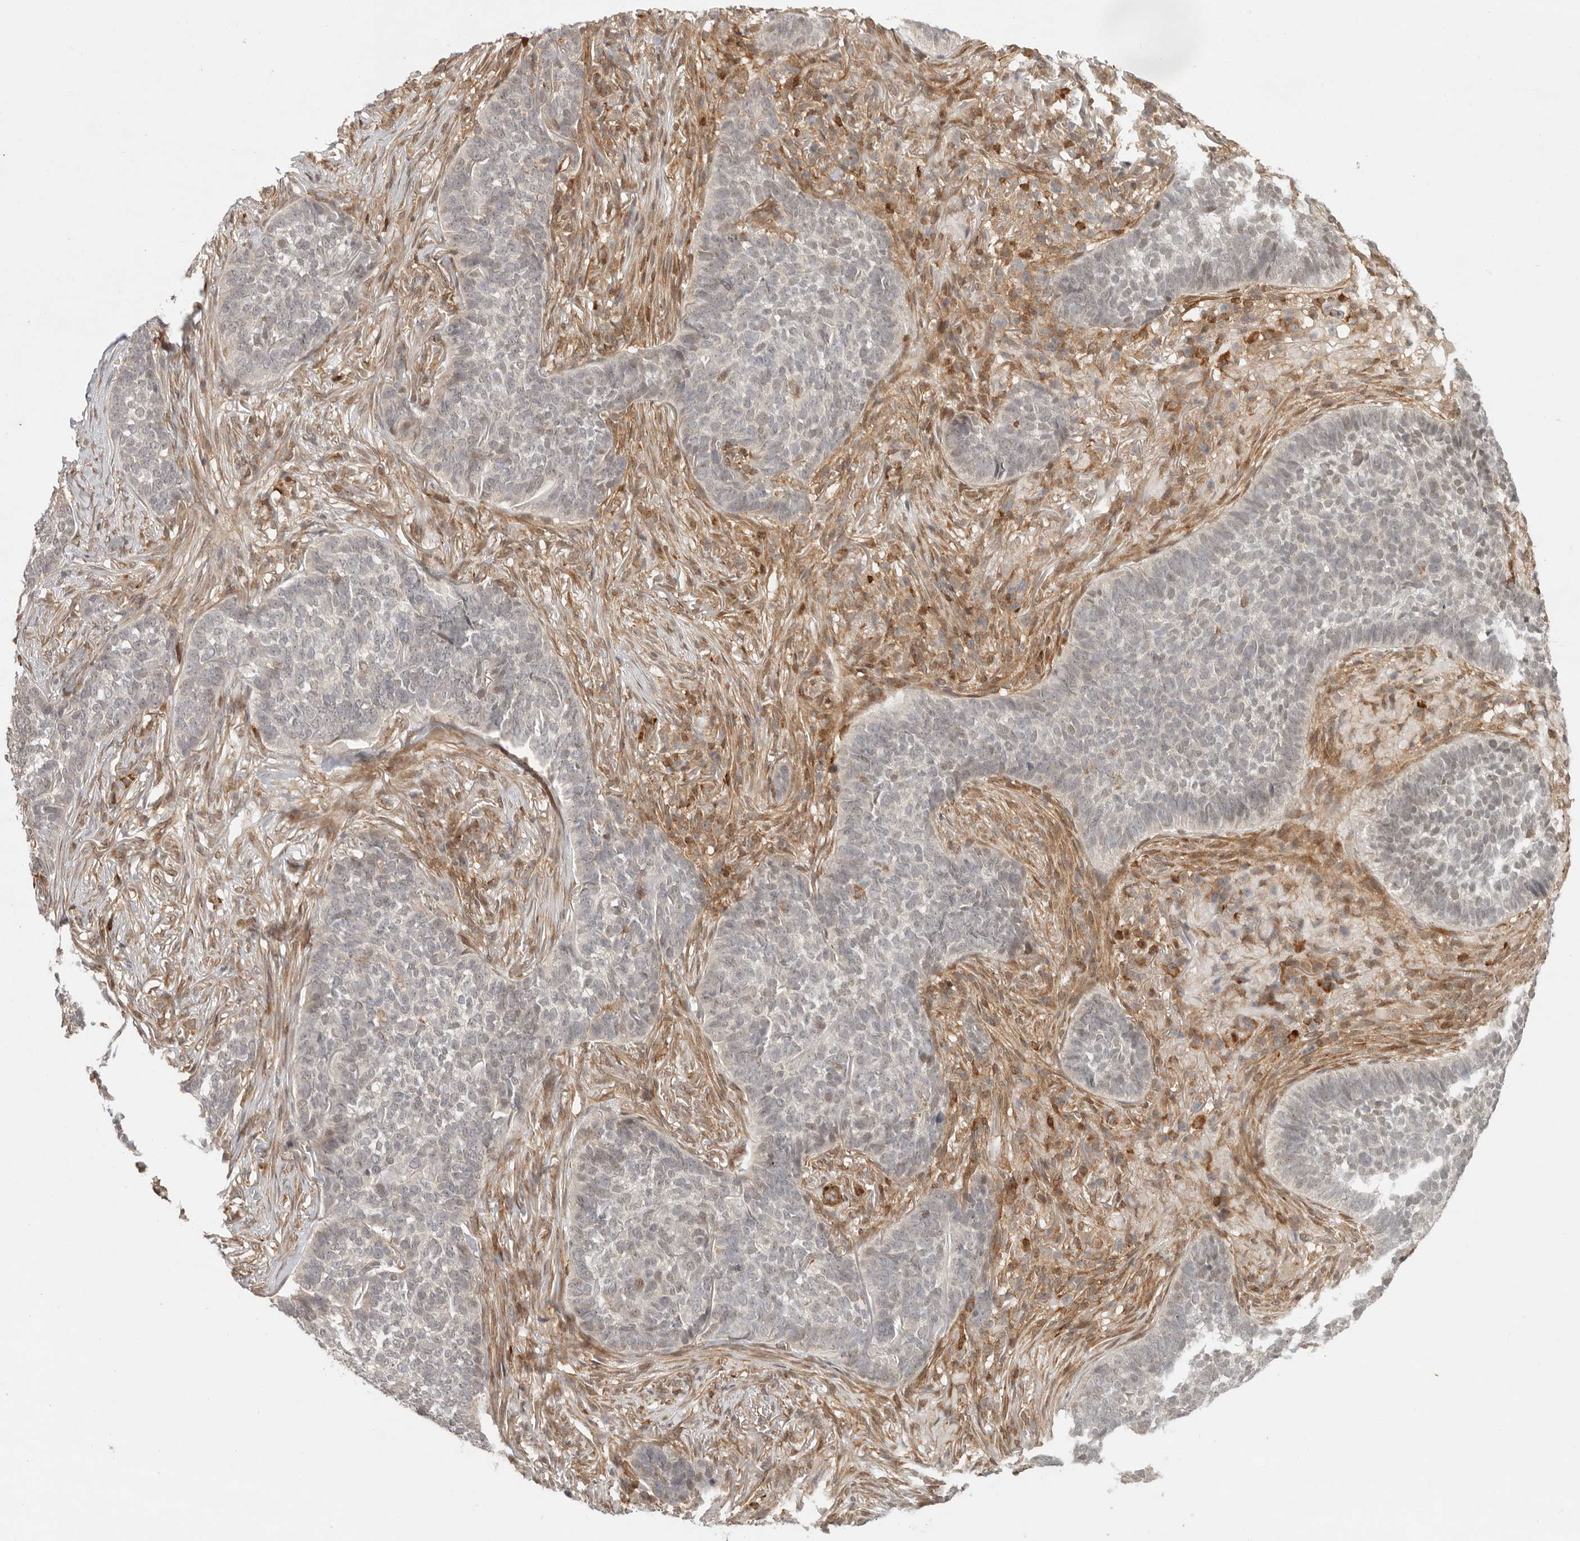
{"staining": {"intensity": "weak", "quantity": "<25%", "location": "nuclear"}, "tissue": "skin cancer", "cell_type": "Tumor cells", "image_type": "cancer", "snomed": [{"axis": "morphology", "description": "Basal cell carcinoma"}, {"axis": "topography", "description": "Skin"}], "caption": "This photomicrograph is of skin cancer (basal cell carcinoma) stained with IHC to label a protein in brown with the nuclei are counter-stained blue. There is no staining in tumor cells.", "gene": "AHDC1", "patient": {"sex": "male", "age": 85}}